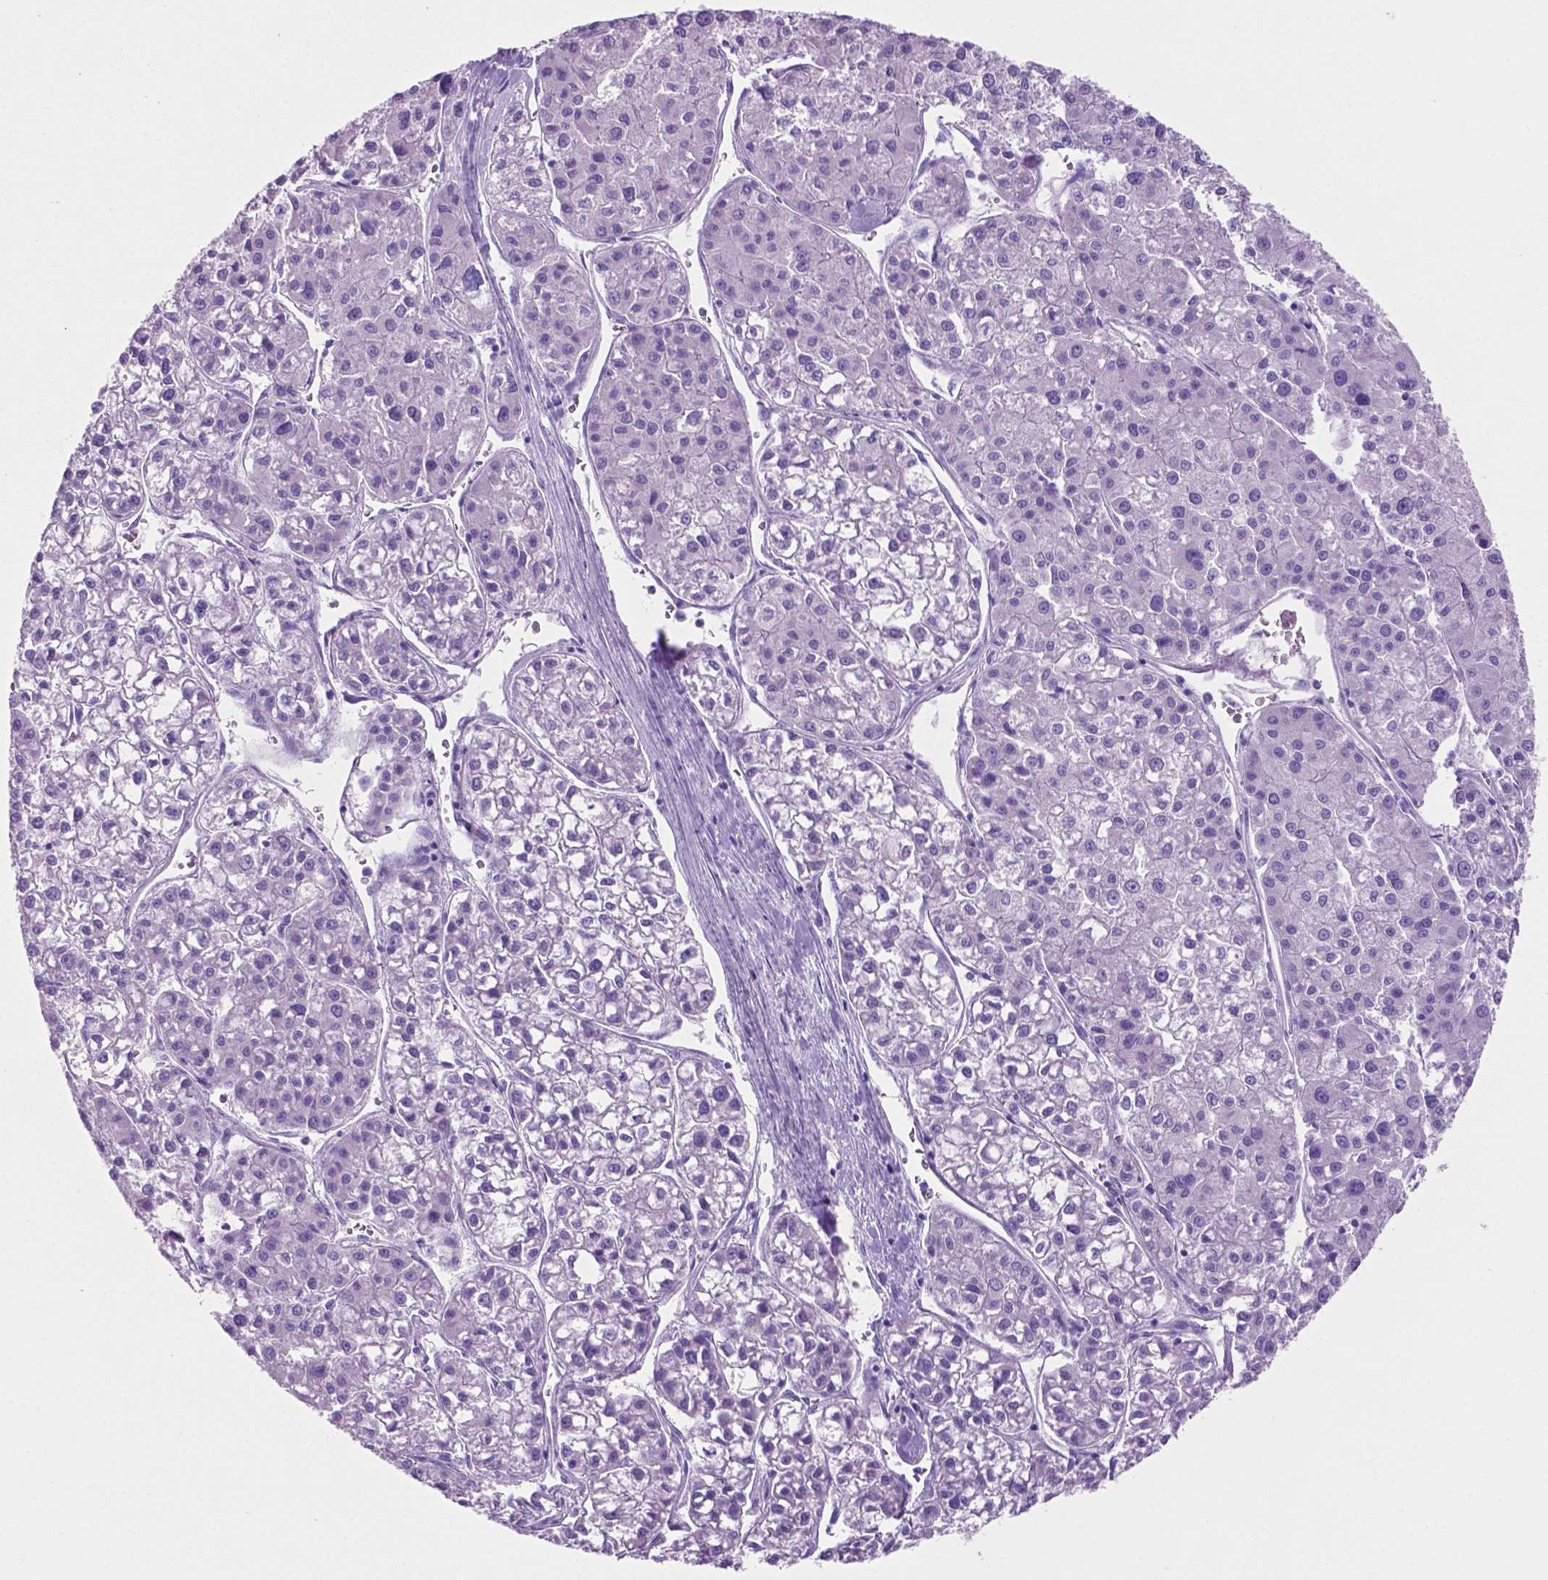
{"staining": {"intensity": "negative", "quantity": "none", "location": "none"}, "tissue": "liver cancer", "cell_type": "Tumor cells", "image_type": "cancer", "snomed": [{"axis": "morphology", "description": "Carcinoma, Hepatocellular, NOS"}, {"axis": "topography", "description": "Liver"}], "caption": "A high-resolution histopathology image shows IHC staining of liver cancer, which displays no significant staining in tumor cells.", "gene": "POU4F1", "patient": {"sex": "male", "age": 73}}